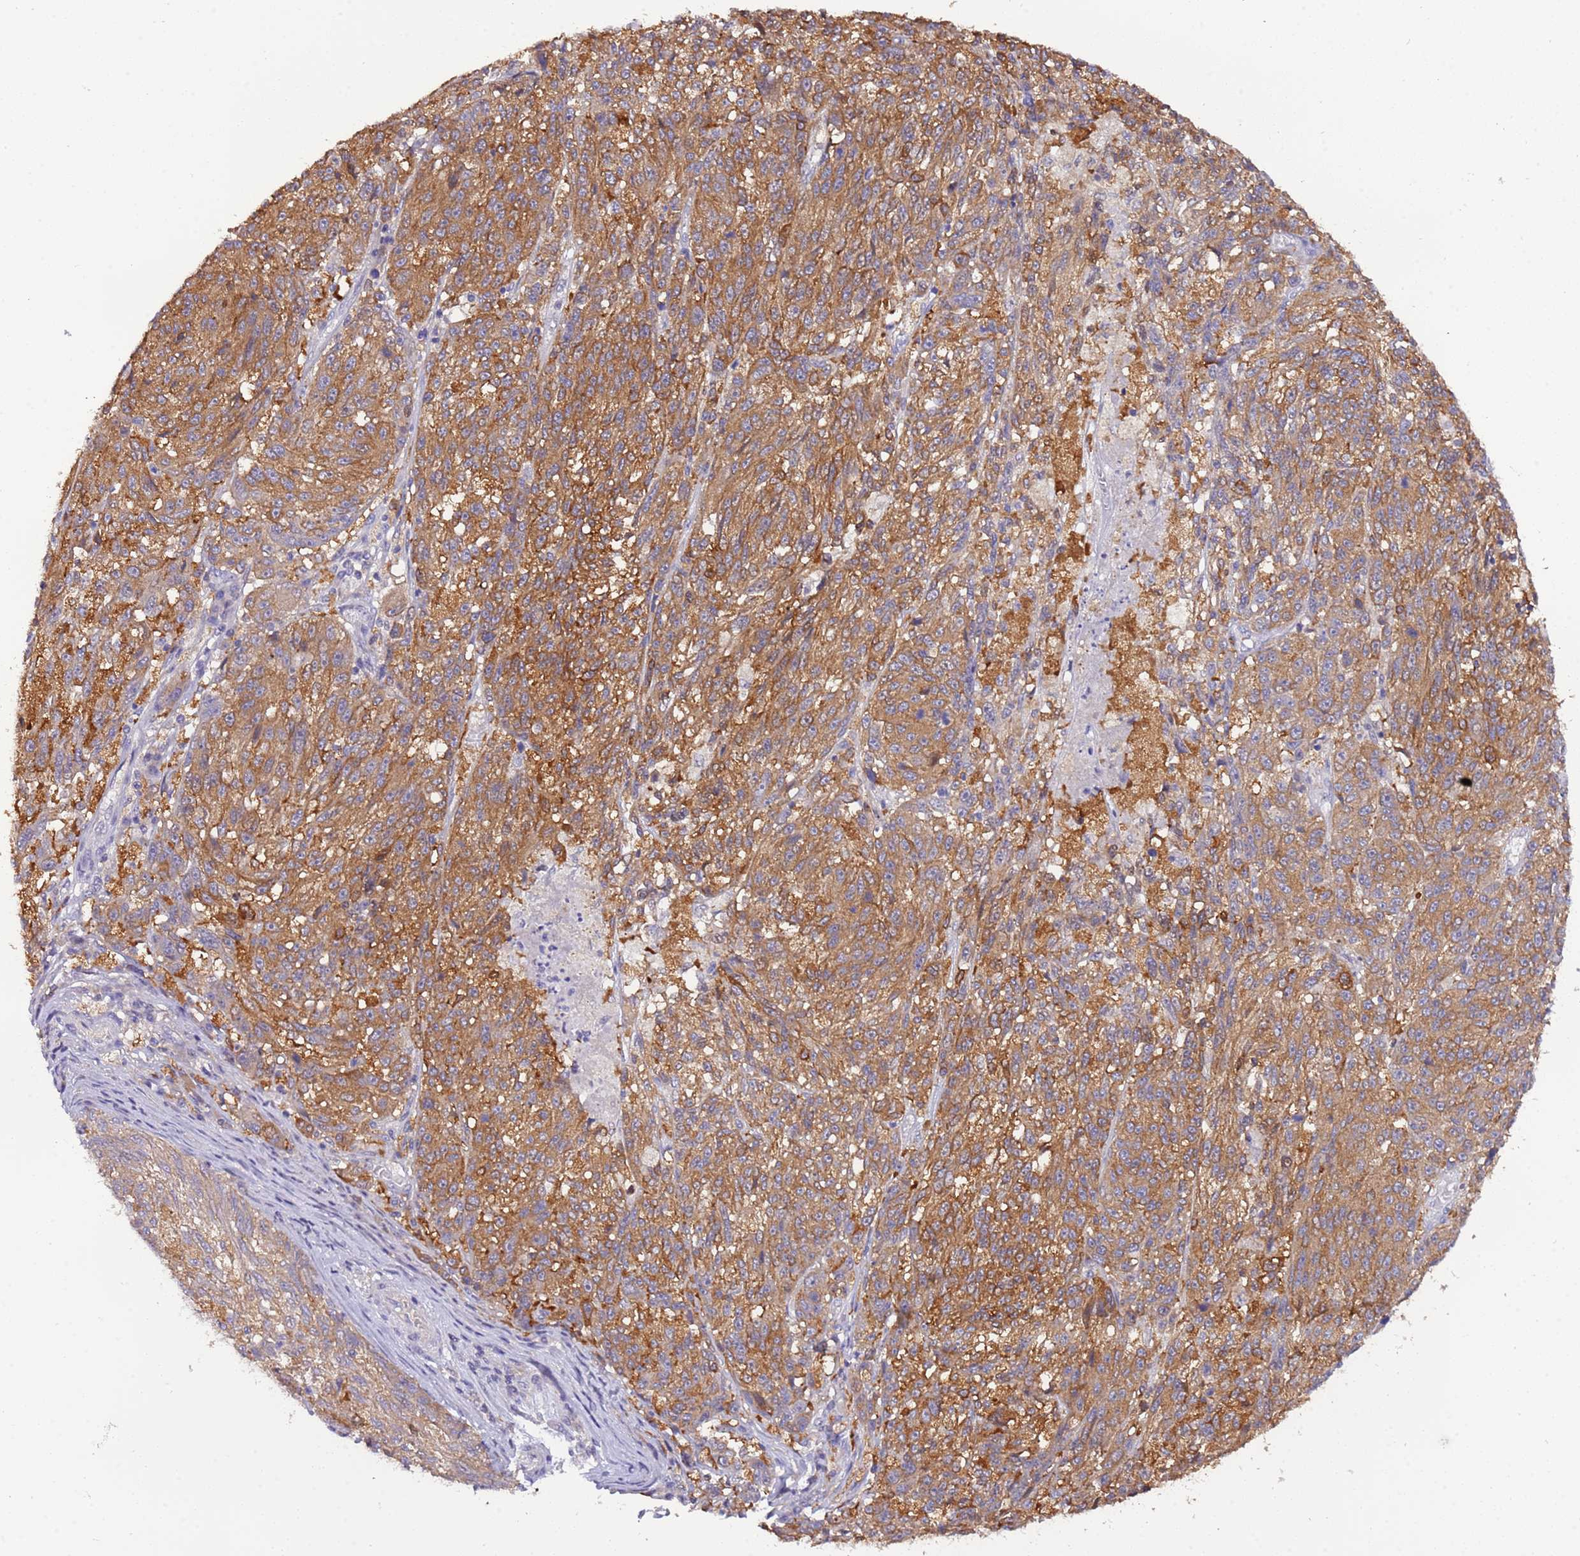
{"staining": {"intensity": "moderate", "quantity": ">75%", "location": "cytoplasmic/membranous"}, "tissue": "melanoma", "cell_type": "Tumor cells", "image_type": "cancer", "snomed": [{"axis": "morphology", "description": "Malignant melanoma, NOS"}, {"axis": "topography", "description": "Skin"}], "caption": "High-magnification brightfield microscopy of malignant melanoma stained with DAB (3,3'-diaminobenzidine) (brown) and counterstained with hematoxylin (blue). tumor cells exhibit moderate cytoplasmic/membranous positivity is appreciated in approximately>75% of cells.", "gene": "STIP1", "patient": {"sex": "male", "age": 53}}